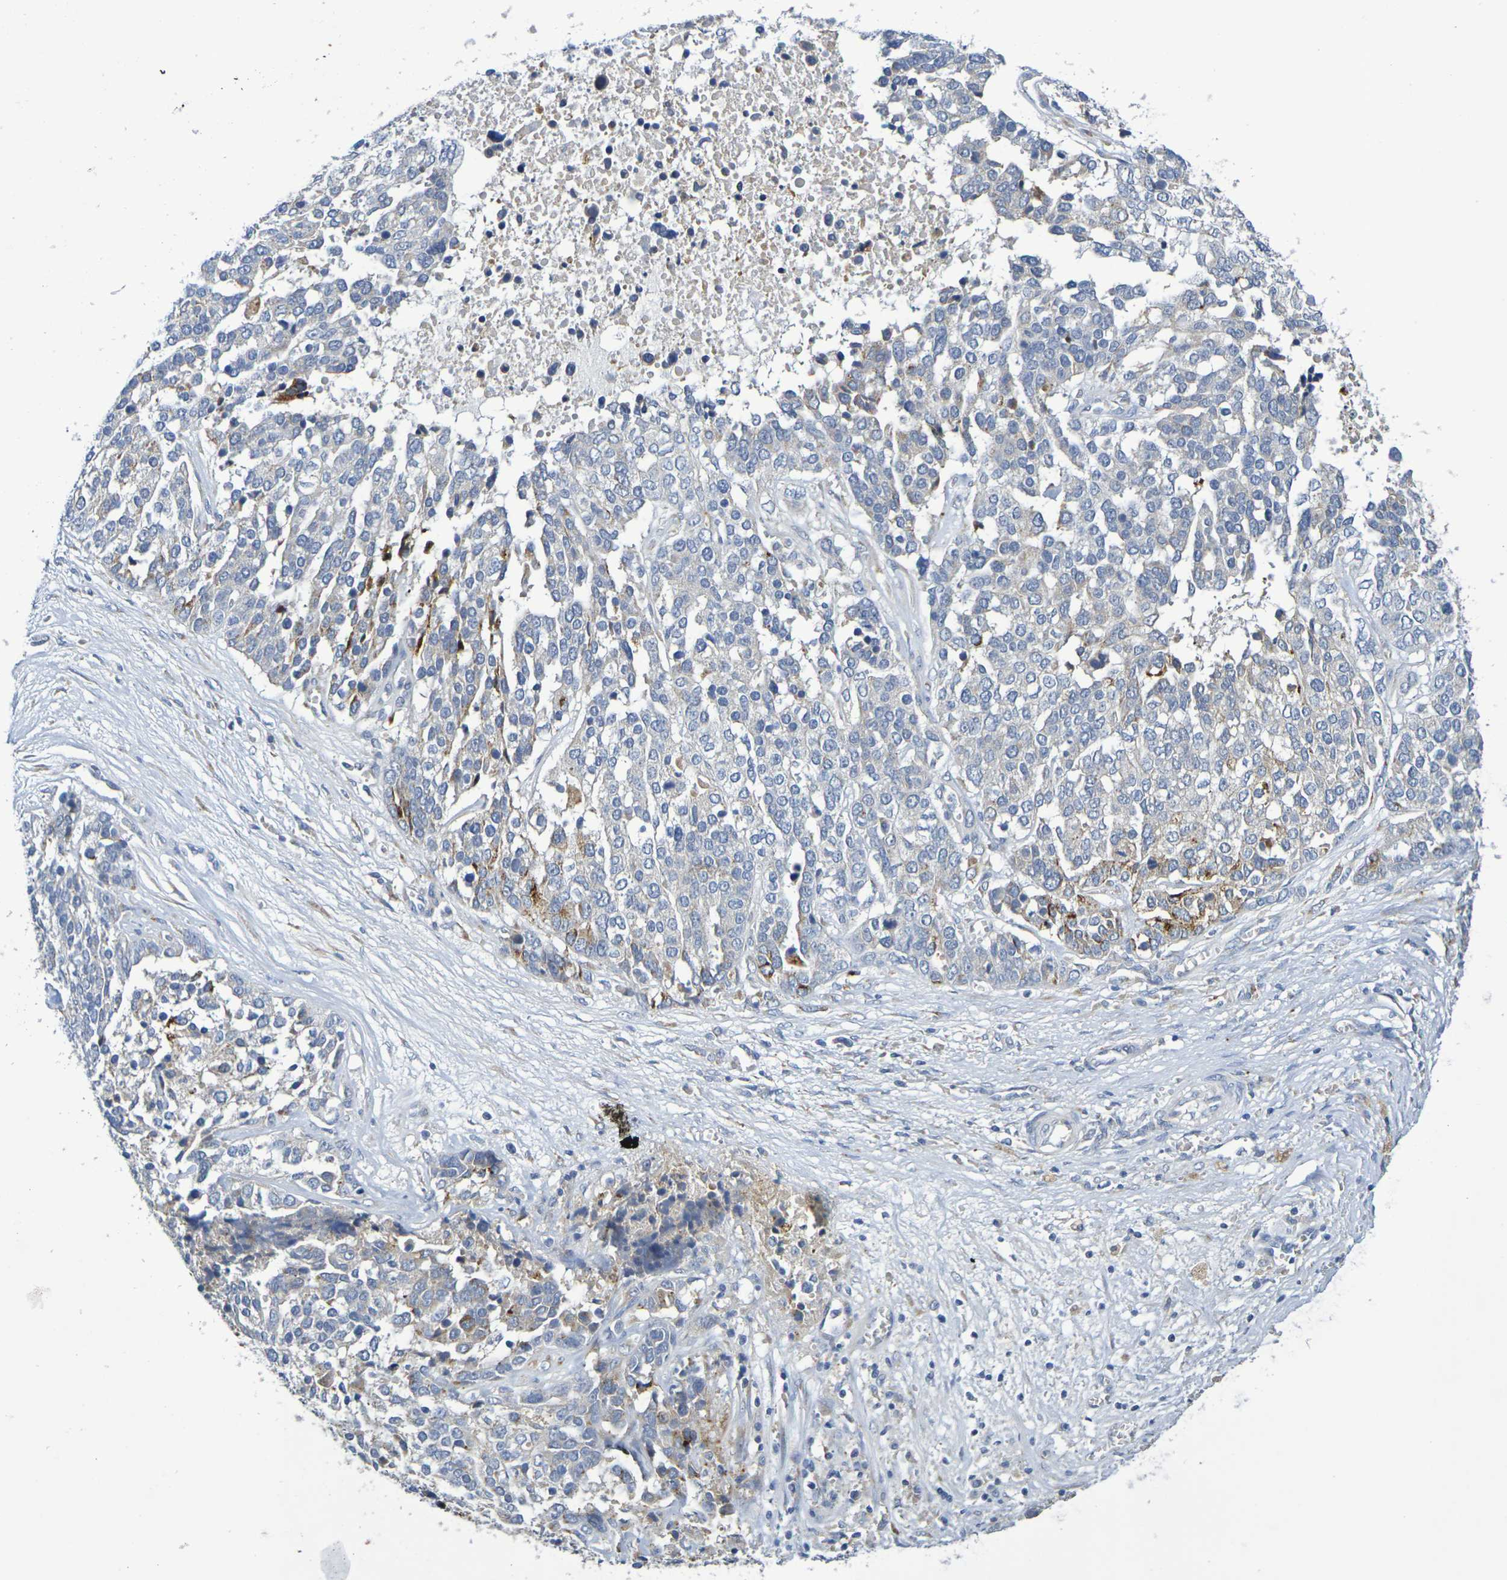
{"staining": {"intensity": "moderate", "quantity": "<25%", "location": "cytoplasmic/membranous"}, "tissue": "ovarian cancer", "cell_type": "Tumor cells", "image_type": "cancer", "snomed": [{"axis": "morphology", "description": "Cystadenocarcinoma, serous, NOS"}, {"axis": "topography", "description": "Ovary"}], "caption": "Human ovarian serous cystadenocarcinoma stained with a protein marker shows moderate staining in tumor cells.", "gene": "SDC4", "patient": {"sex": "female", "age": 44}}